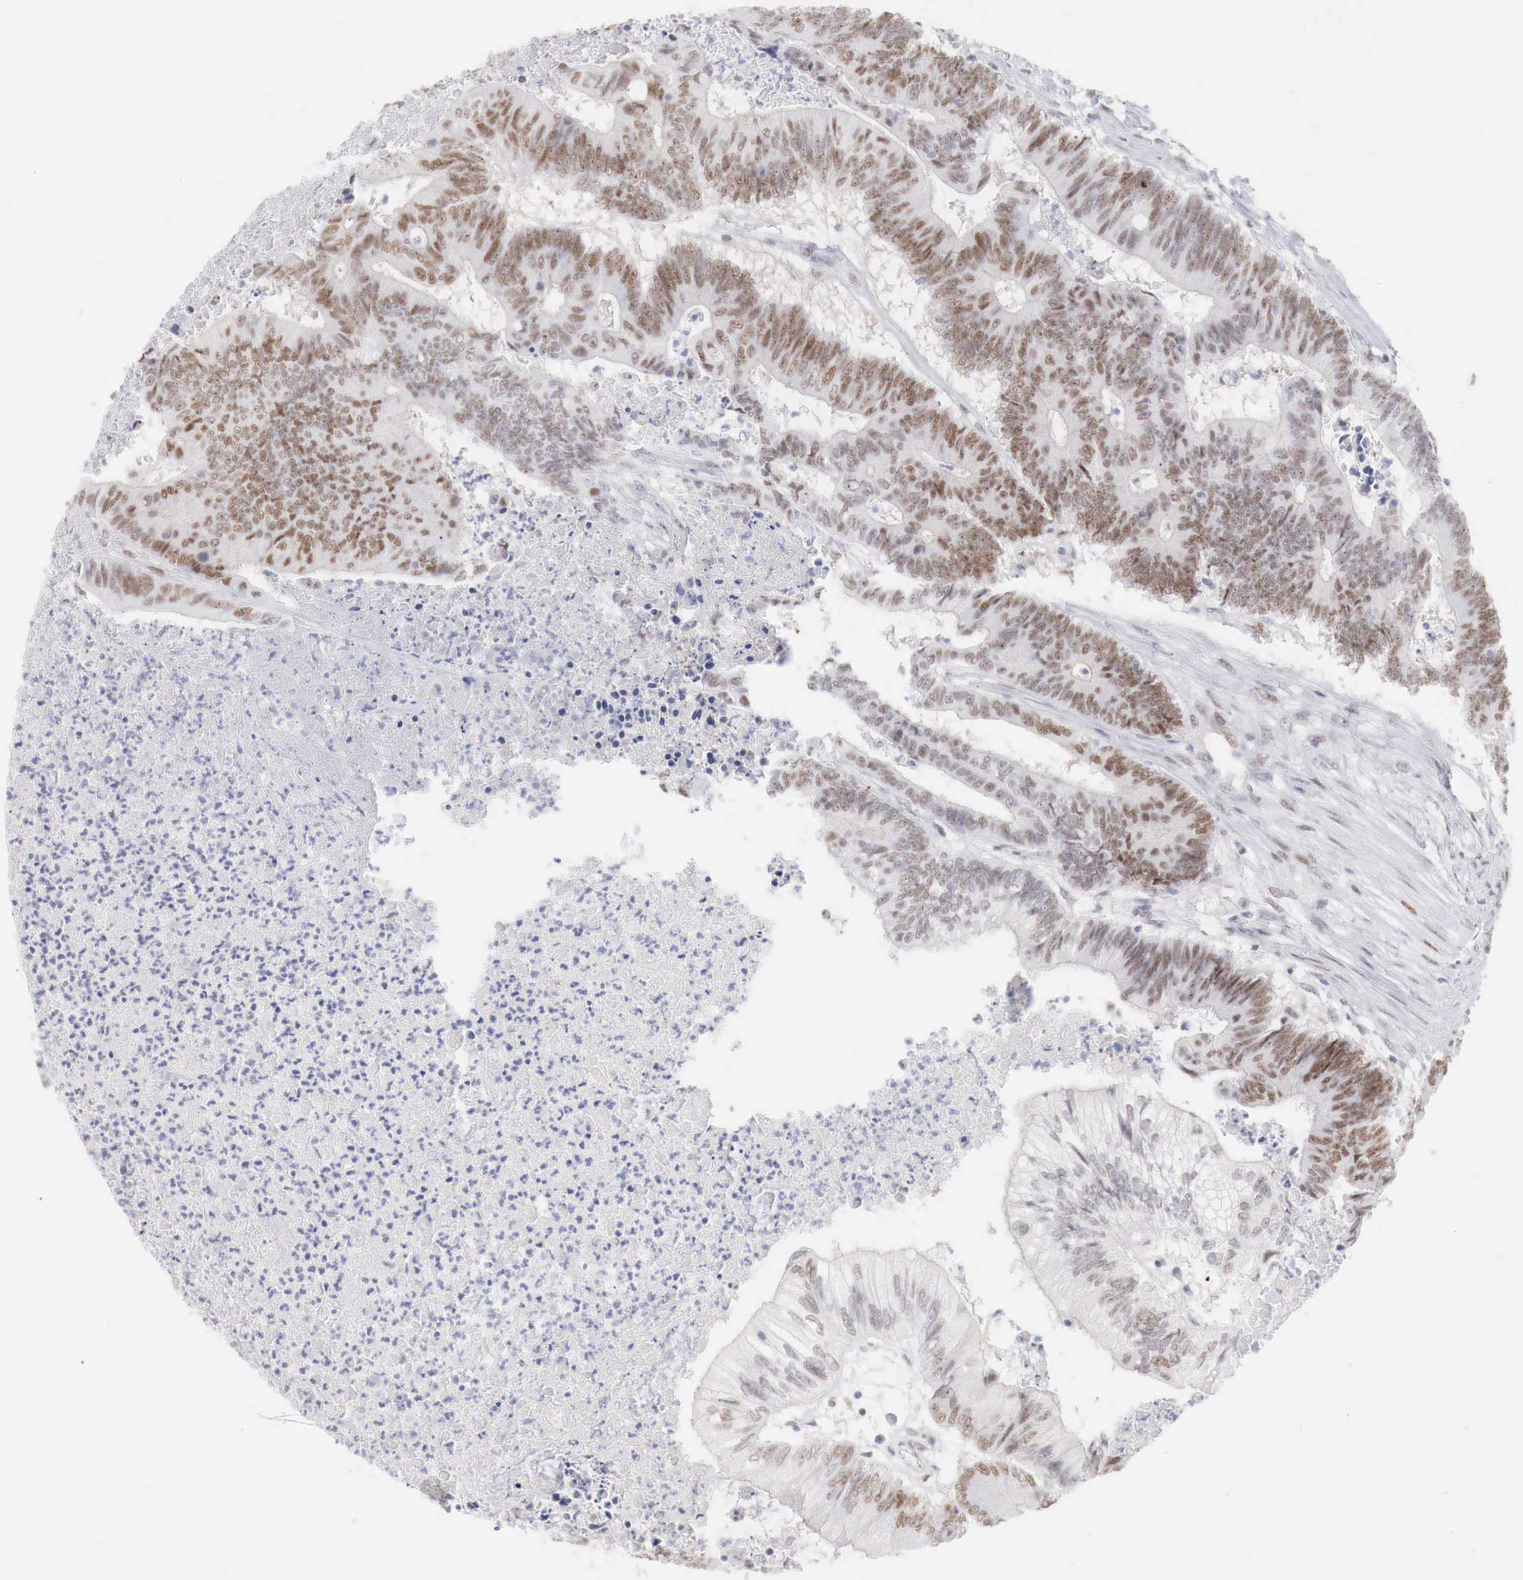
{"staining": {"intensity": "moderate", "quantity": ">75%", "location": "nuclear"}, "tissue": "colorectal cancer", "cell_type": "Tumor cells", "image_type": "cancer", "snomed": [{"axis": "morphology", "description": "Adenocarcinoma, NOS"}, {"axis": "topography", "description": "Colon"}], "caption": "High-magnification brightfield microscopy of colorectal cancer stained with DAB (brown) and counterstained with hematoxylin (blue). tumor cells exhibit moderate nuclear positivity is seen in approximately>75% of cells.", "gene": "FOXP2", "patient": {"sex": "male", "age": 65}}